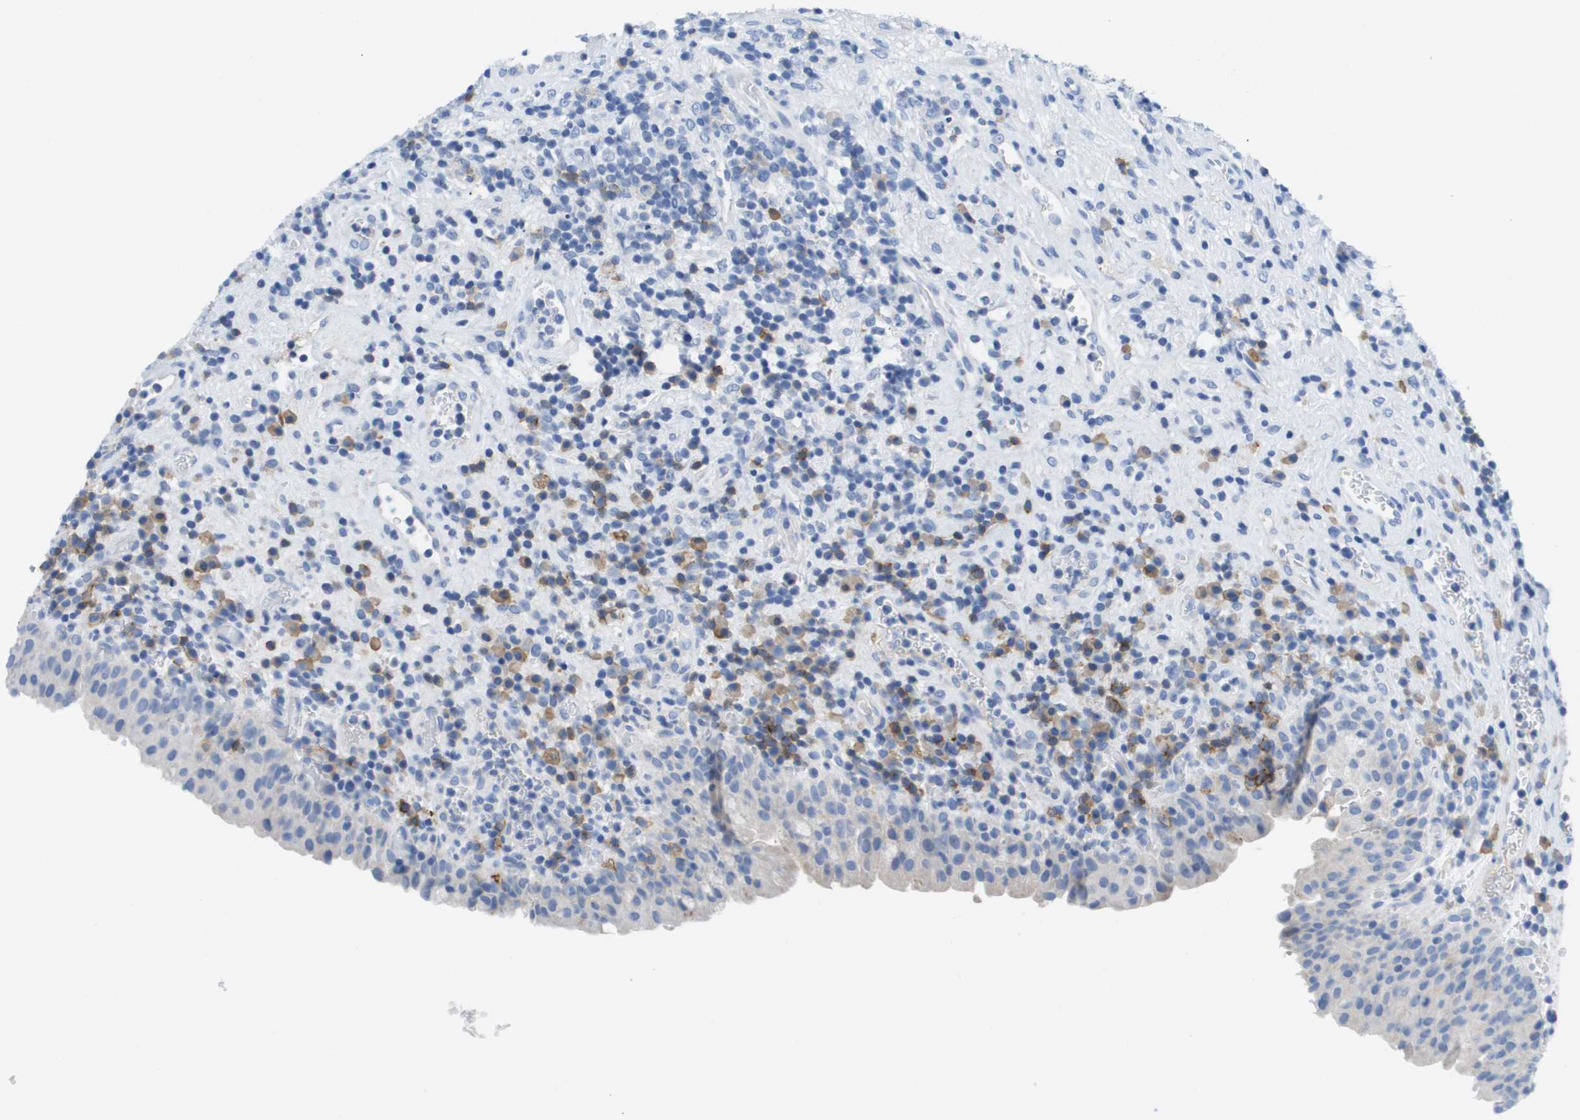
{"staining": {"intensity": "negative", "quantity": "none", "location": "none"}, "tissue": "urothelial cancer", "cell_type": "Tumor cells", "image_type": "cancer", "snomed": [{"axis": "morphology", "description": "Urothelial carcinoma, Low grade"}, {"axis": "topography", "description": "Urinary bladder"}], "caption": "IHC image of neoplastic tissue: urothelial cancer stained with DAB (3,3'-diaminobenzidine) displays no significant protein staining in tumor cells.", "gene": "MS4A1", "patient": {"sex": "female", "age": 75}}